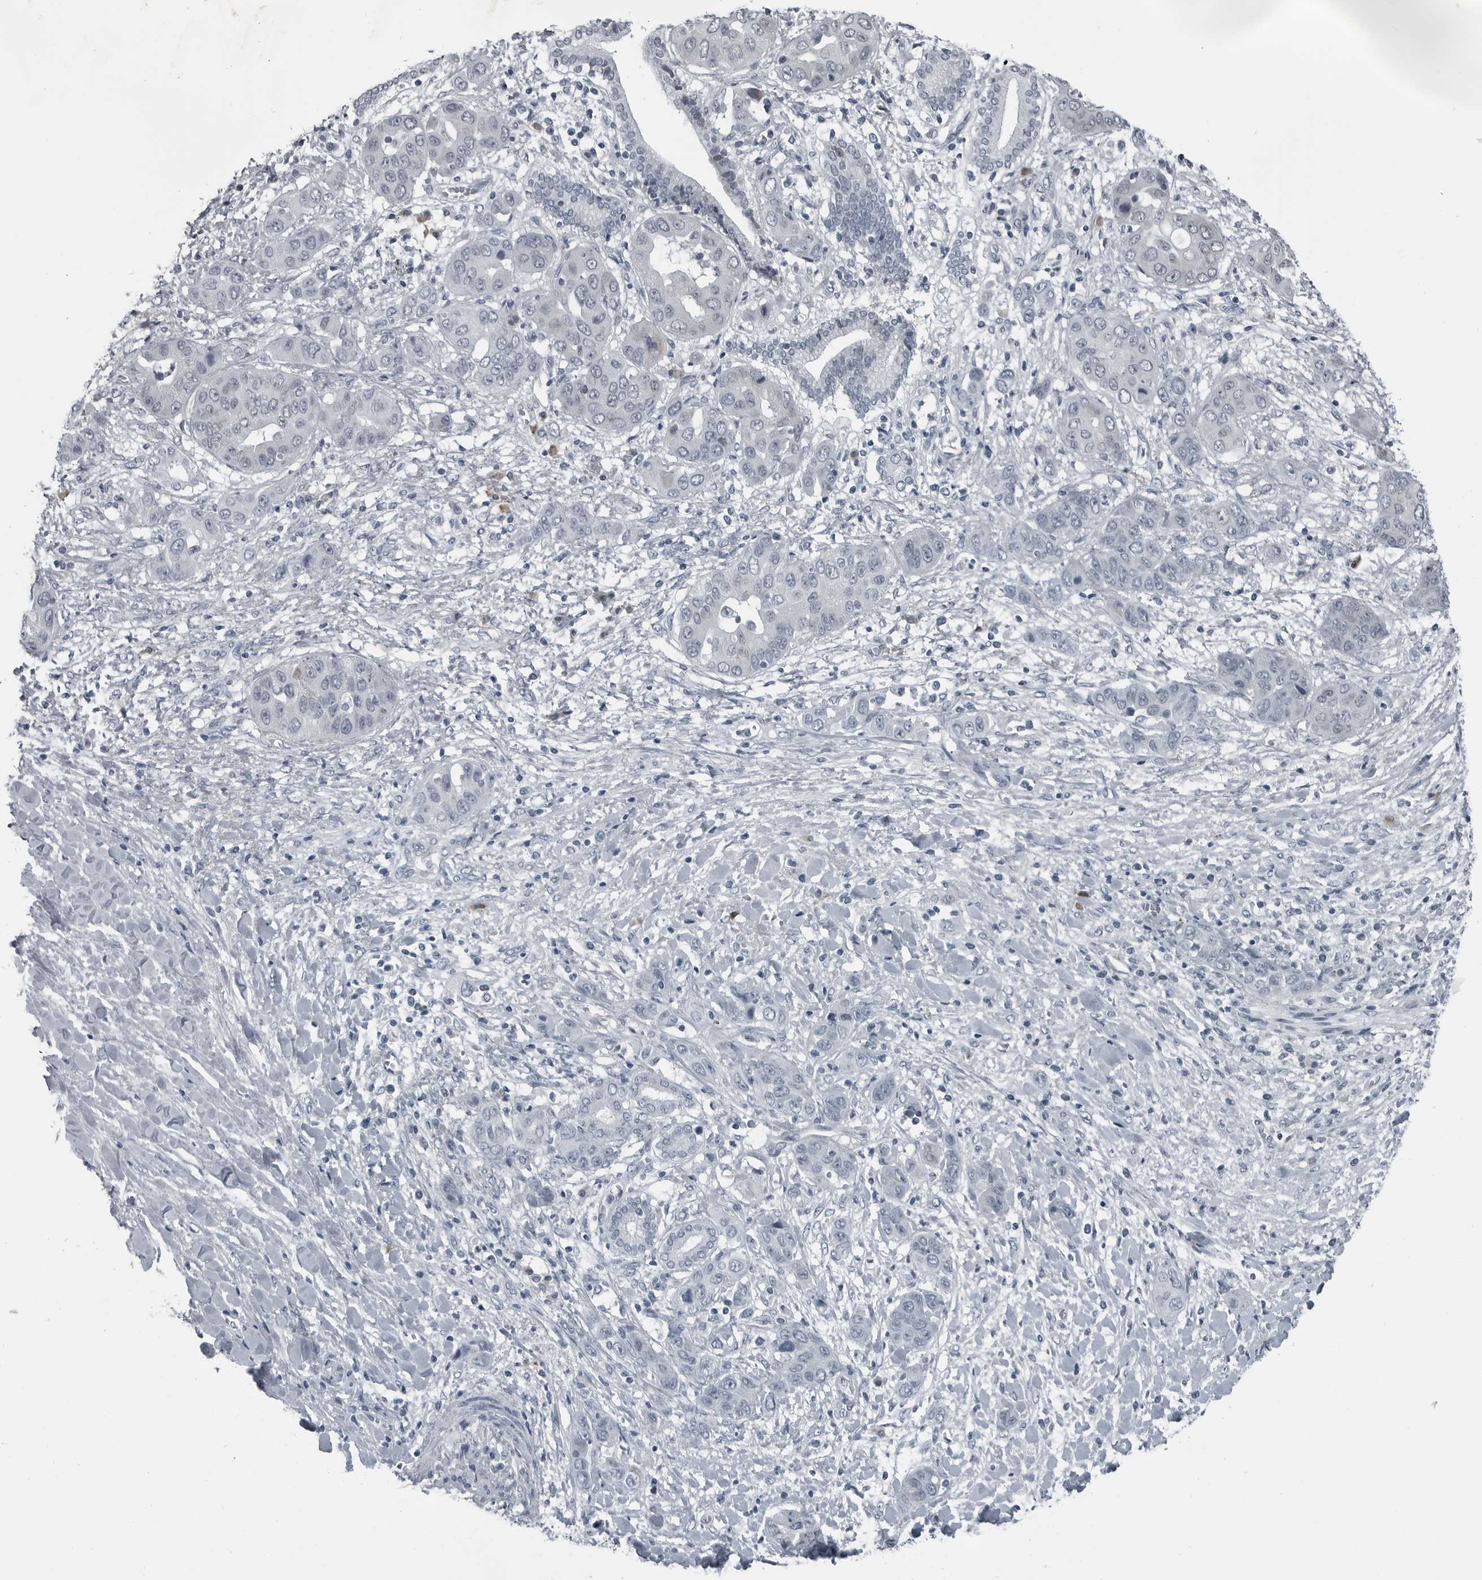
{"staining": {"intensity": "negative", "quantity": "none", "location": "none"}, "tissue": "liver cancer", "cell_type": "Tumor cells", "image_type": "cancer", "snomed": [{"axis": "morphology", "description": "Cholangiocarcinoma"}, {"axis": "topography", "description": "Liver"}], "caption": "Tumor cells are negative for protein expression in human liver cancer (cholangiocarcinoma).", "gene": "DNAAF11", "patient": {"sex": "female", "age": 52}}